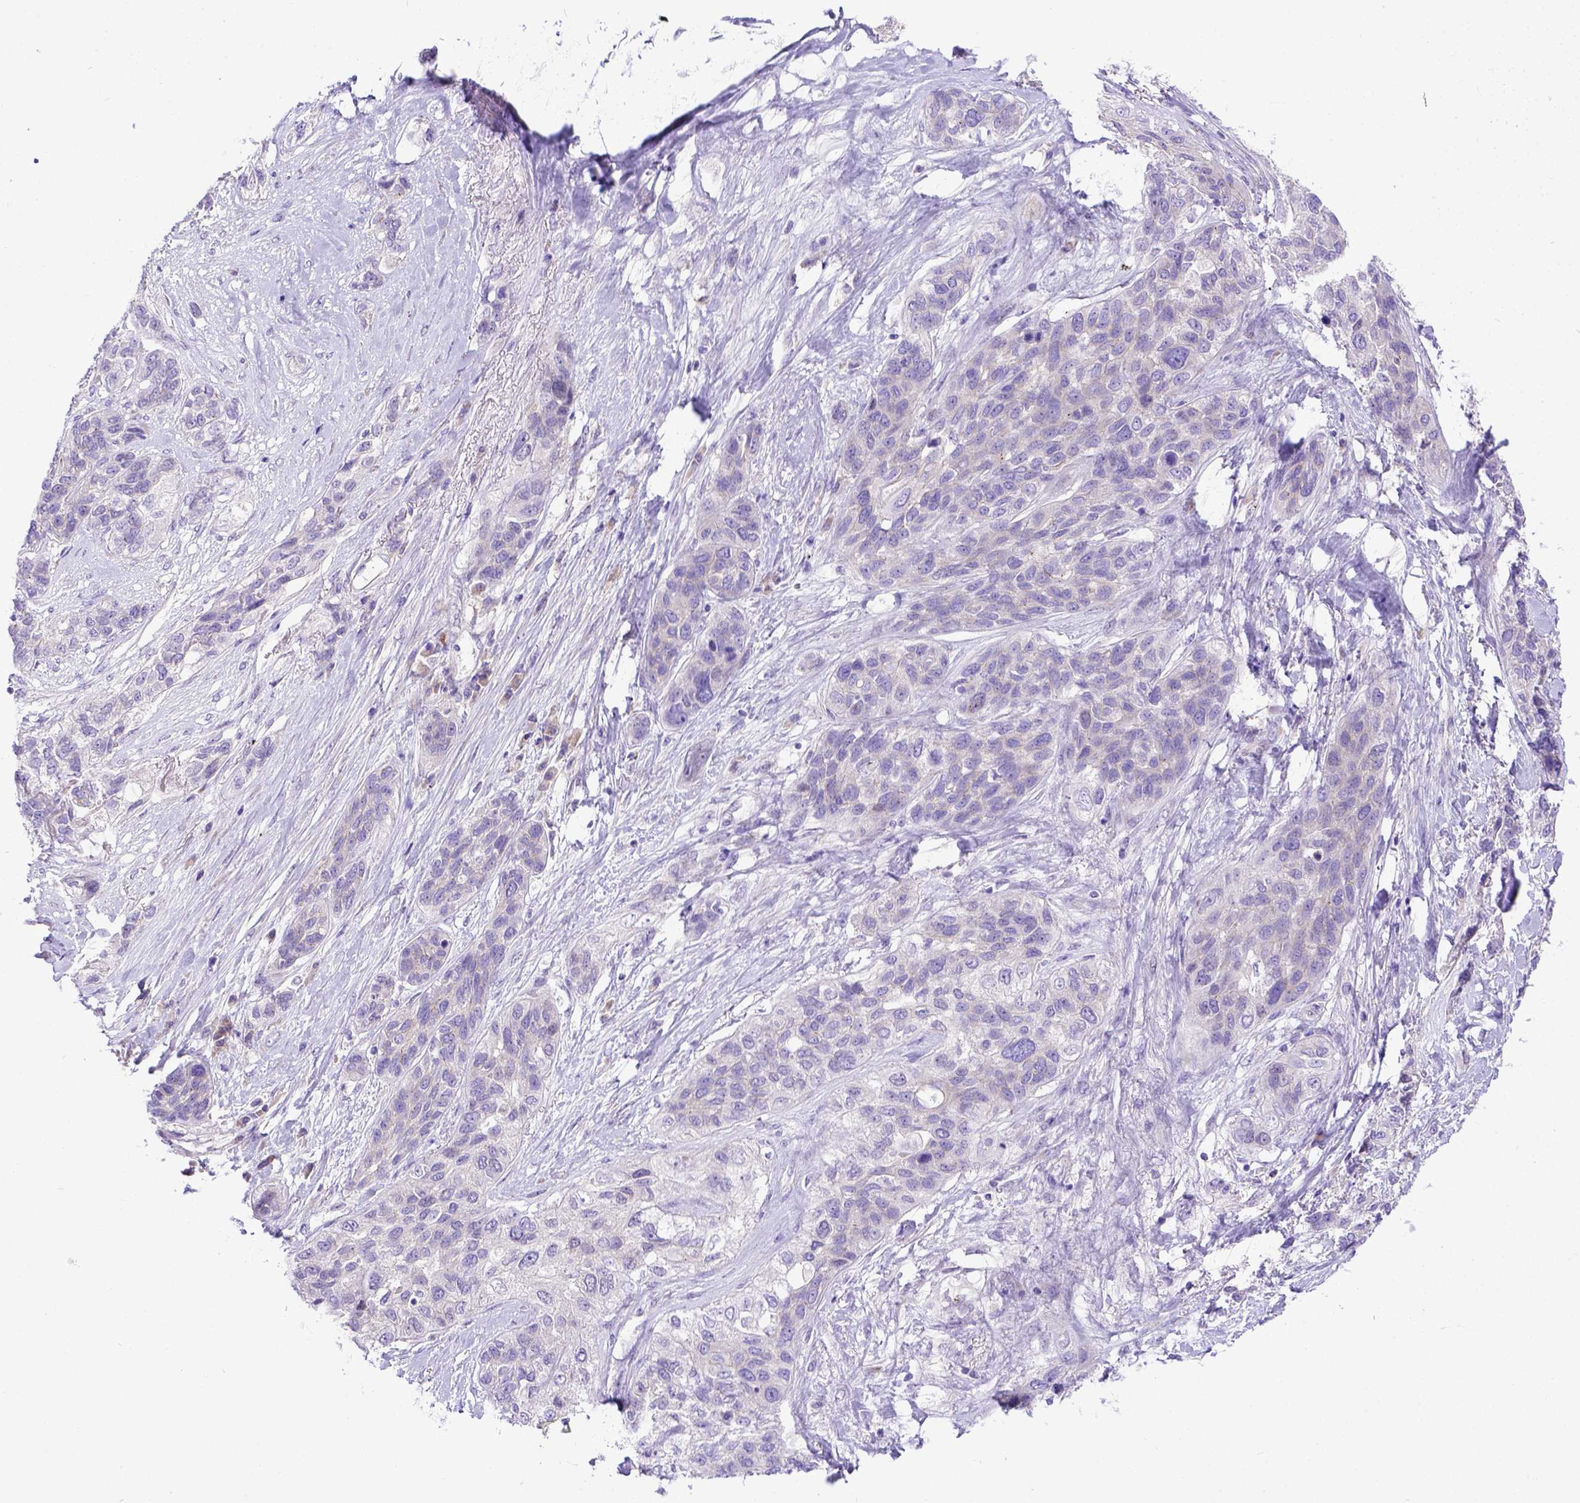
{"staining": {"intensity": "negative", "quantity": "none", "location": "none"}, "tissue": "lung cancer", "cell_type": "Tumor cells", "image_type": "cancer", "snomed": [{"axis": "morphology", "description": "Squamous cell carcinoma, NOS"}, {"axis": "topography", "description": "Lung"}], "caption": "Immunohistochemistry (IHC) micrograph of human lung cancer stained for a protein (brown), which shows no expression in tumor cells.", "gene": "CFAP300", "patient": {"sex": "female", "age": 70}}